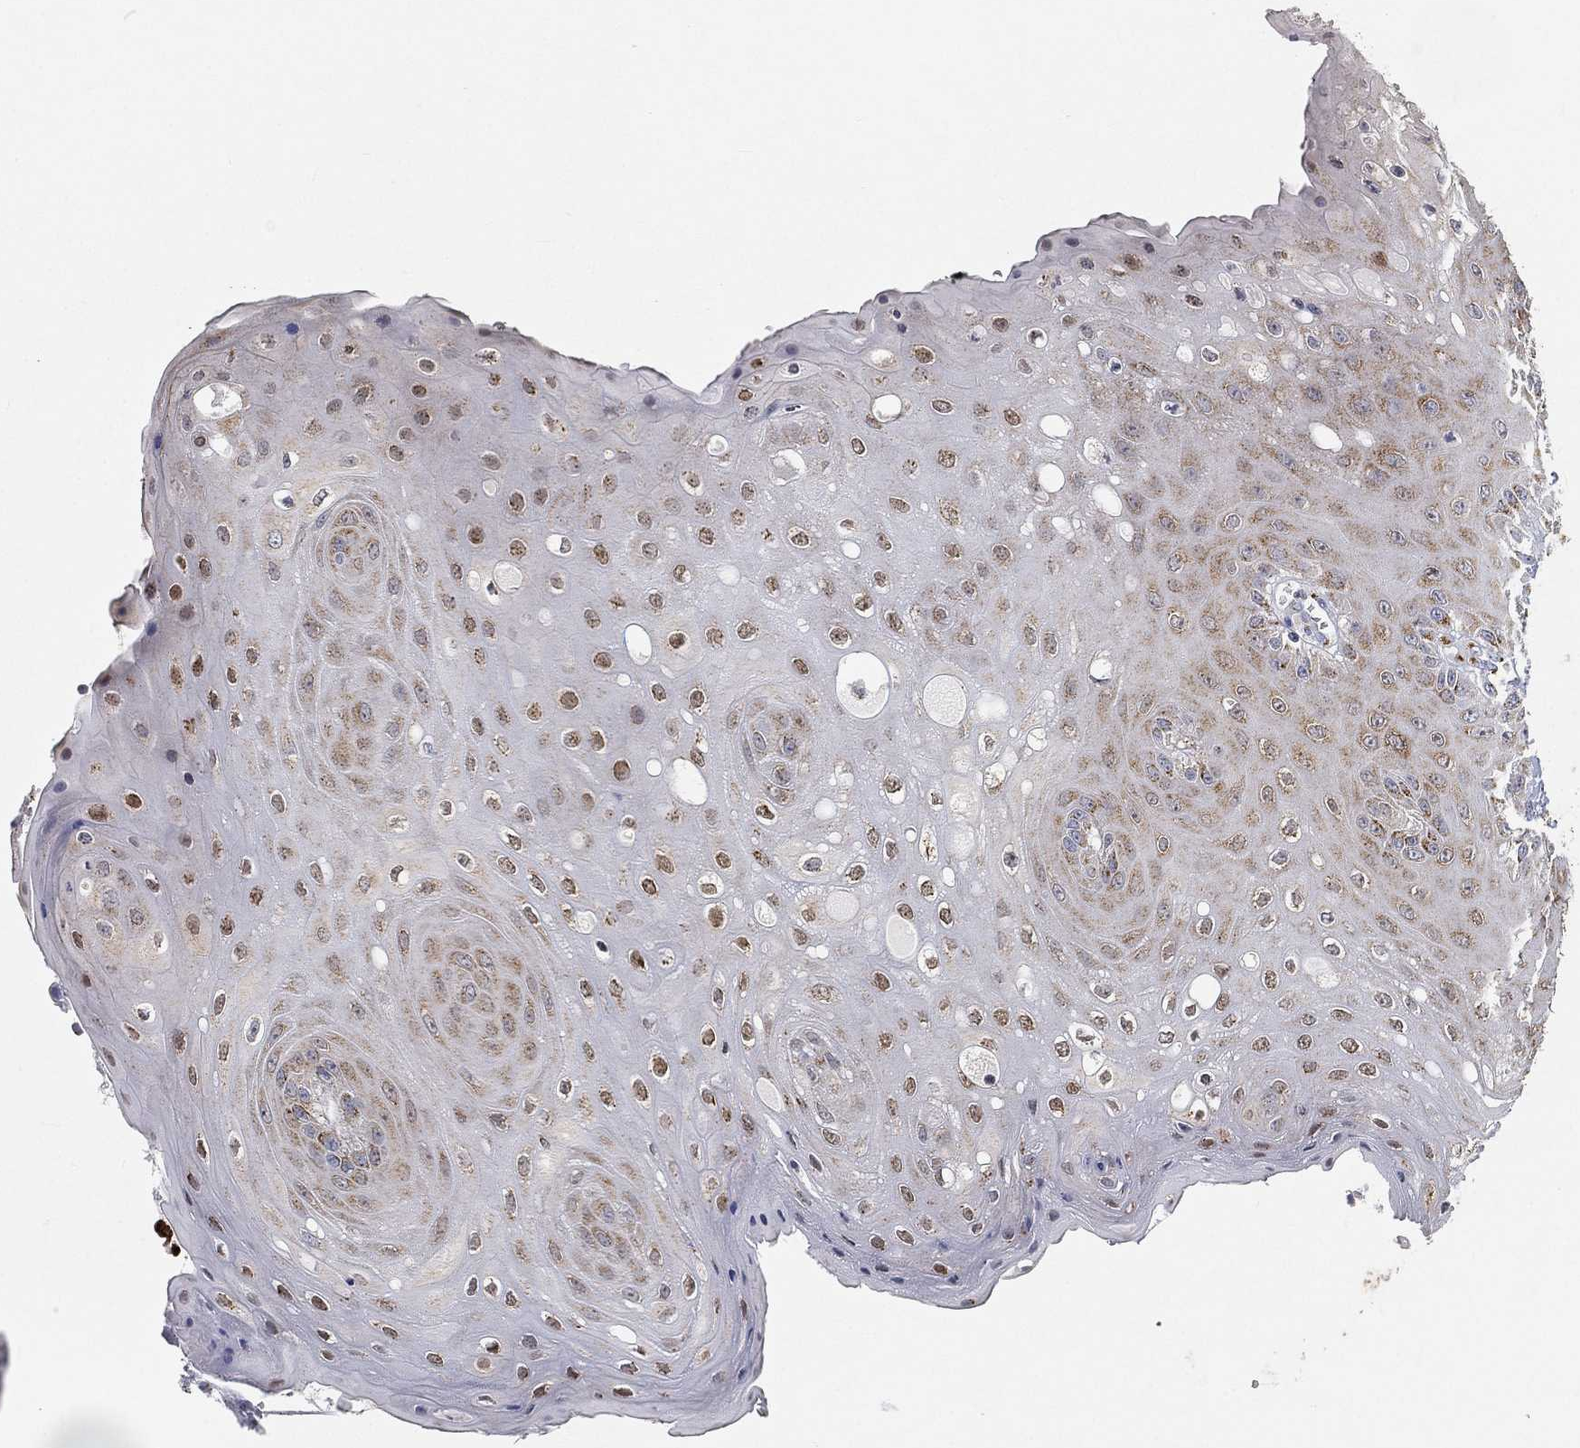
{"staining": {"intensity": "strong", "quantity": "25%-75%", "location": "cytoplasmic/membranous,nuclear"}, "tissue": "oral mucosa", "cell_type": "Squamous epithelial cells", "image_type": "normal", "snomed": [{"axis": "morphology", "description": "Normal tissue, NOS"}, {"axis": "morphology", "description": "Squamous cell carcinoma, NOS"}, {"axis": "topography", "description": "Oral tissue"}, {"axis": "topography", "description": "Head-Neck"}], "caption": "Immunohistochemical staining of unremarkable oral mucosa displays high levels of strong cytoplasmic/membranous,nuclear expression in approximately 25%-75% of squamous epithelial cells. The staining was performed using DAB, with brown indicating positive protein expression. Nuclei are stained blue with hematoxylin.", "gene": "TICAM1", "patient": {"sex": "female", "age": 74}}